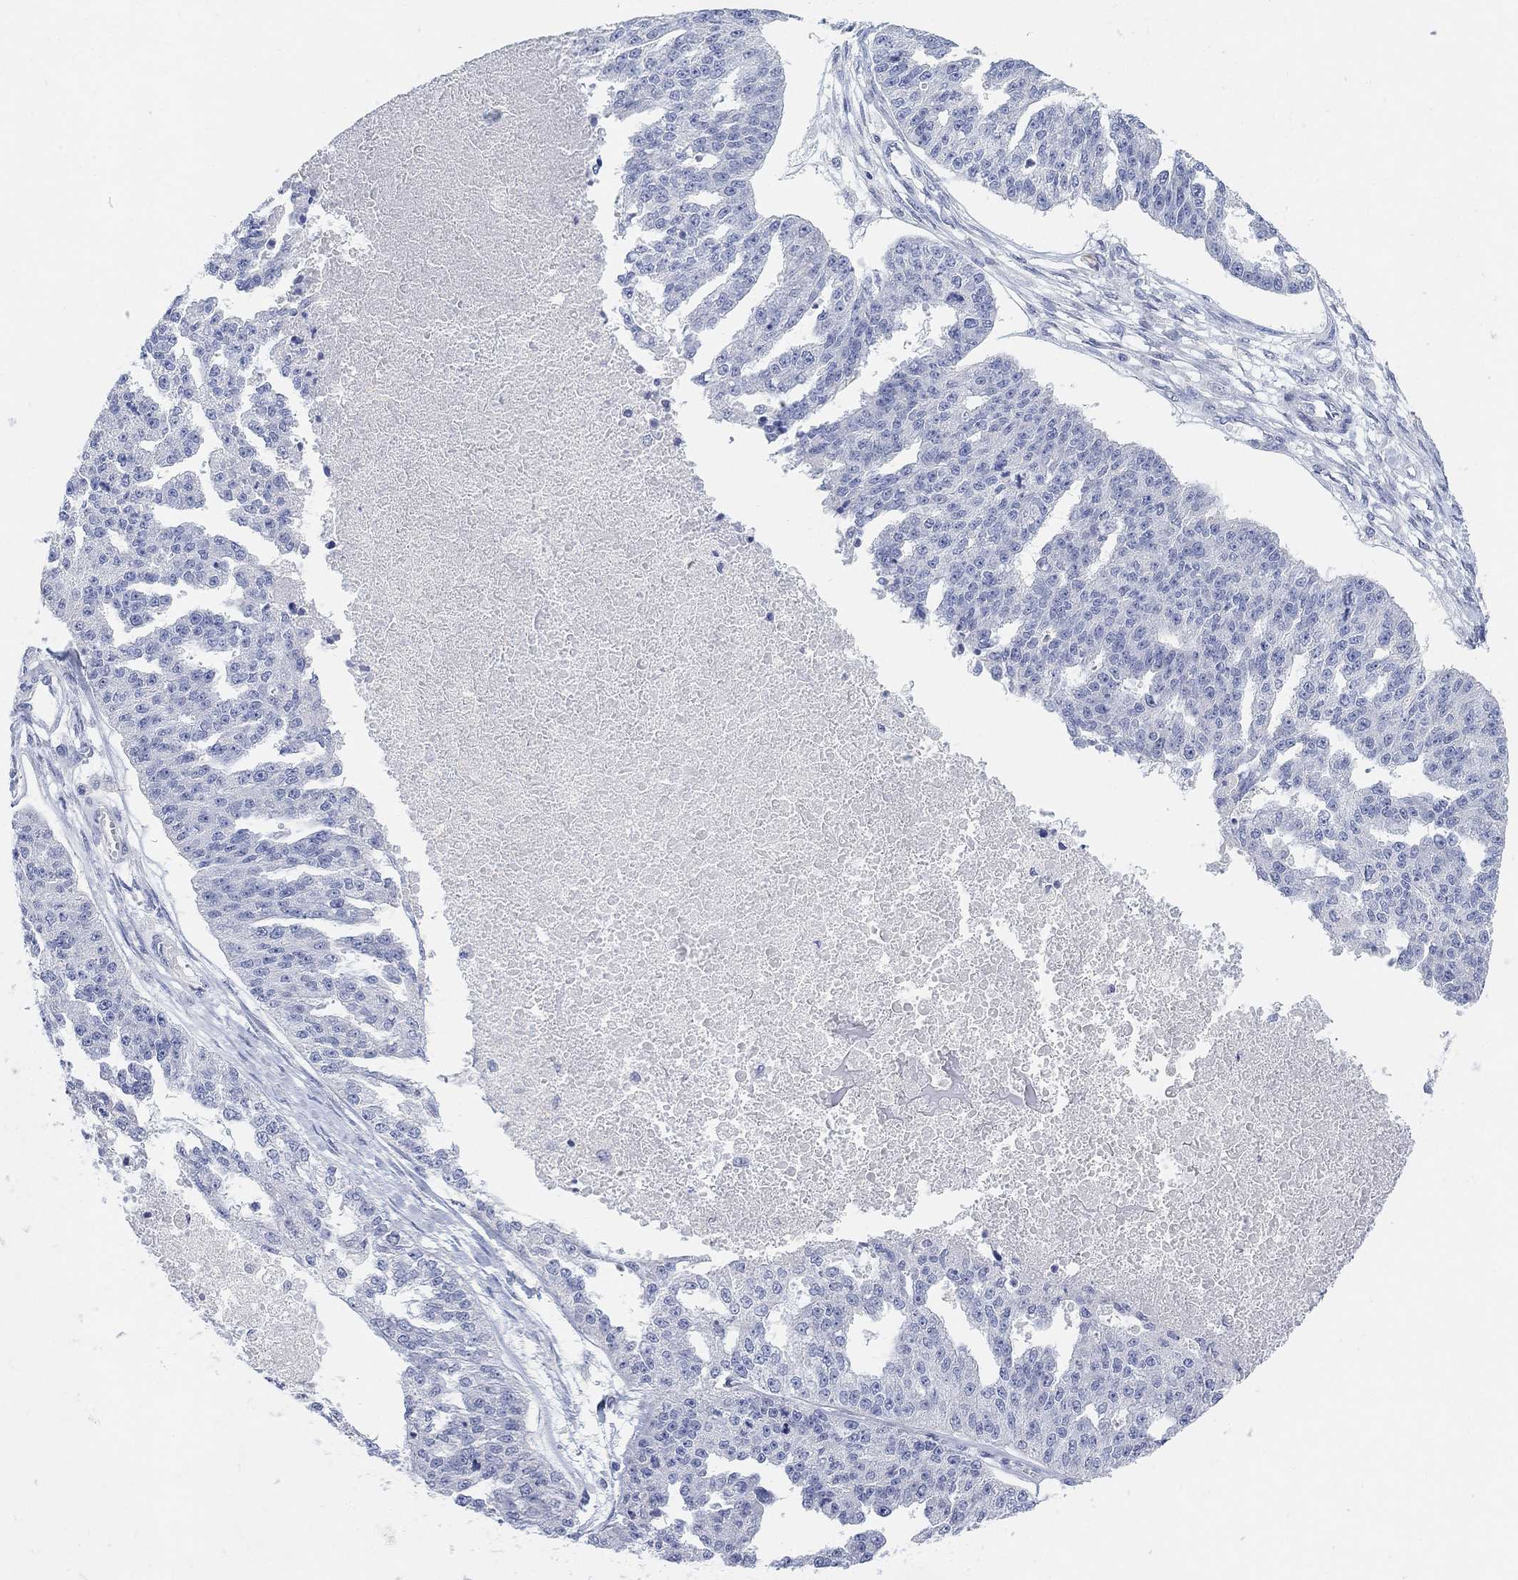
{"staining": {"intensity": "negative", "quantity": "none", "location": "none"}, "tissue": "ovarian cancer", "cell_type": "Tumor cells", "image_type": "cancer", "snomed": [{"axis": "morphology", "description": "Cystadenocarcinoma, serous, NOS"}, {"axis": "topography", "description": "Ovary"}], "caption": "Human ovarian cancer (serous cystadenocarcinoma) stained for a protein using immunohistochemistry (IHC) shows no expression in tumor cells.", "gene": "VAT1L", "patient": {"sex": "female", "age": 58}}